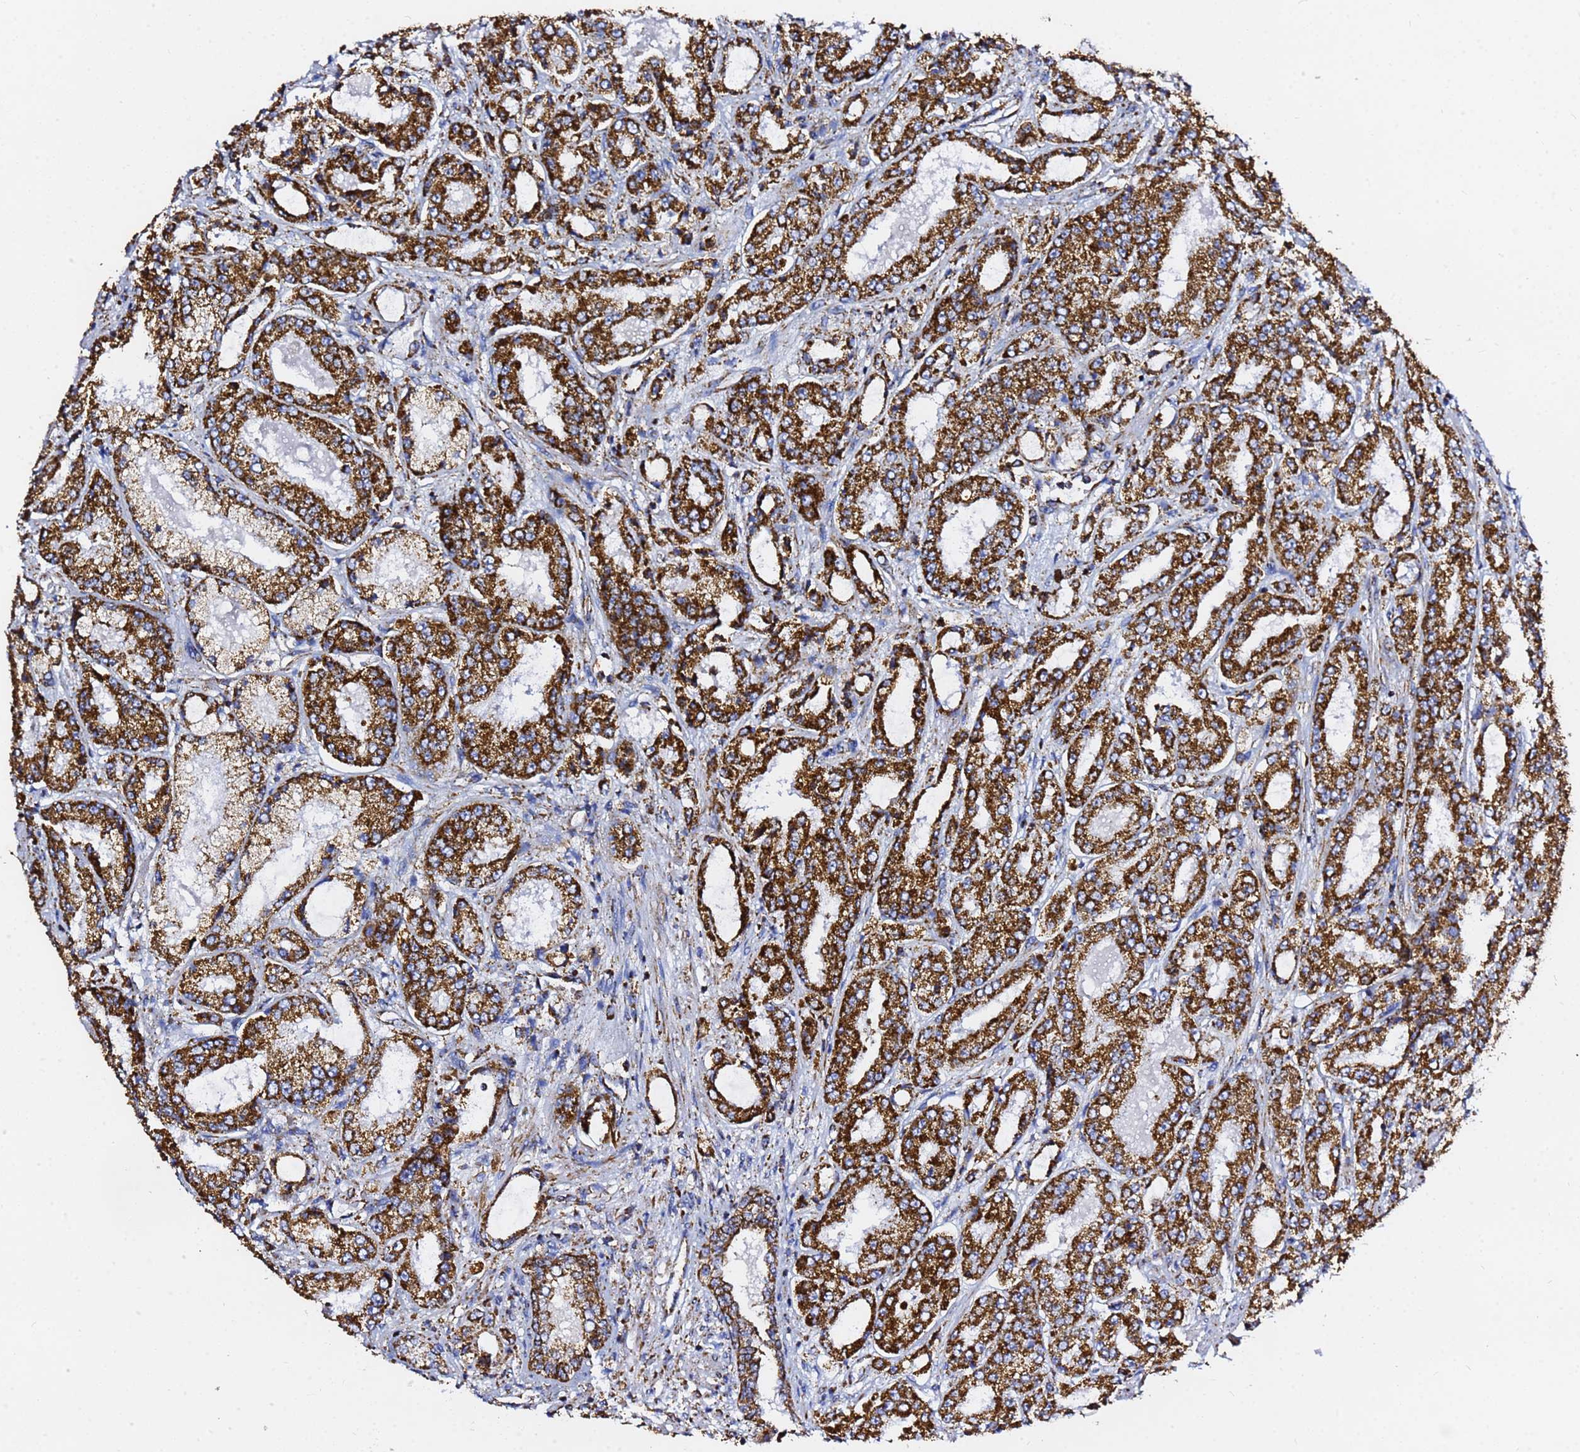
{"staining": {"intensity": "strong", "quantity": ">75%", "location": "cytoplasmic/membranous"}, "tissue": "prostate cancer", "cell_type": "Tumor cells", "image_type": "cancer", "snomed": [{"axis": "morphology", "description": "Adenocarcinoma, High grade"}, {"axis": "topography", "description": "Prostate"}], "caption": "Immunohistochemical staining of human prostate cancer displays high levels of strong cytoplasmic/membranous expression in about >75% of tumor cells.", "gene": "PHB2", "patient": {"sex": "male", "age": 71}}